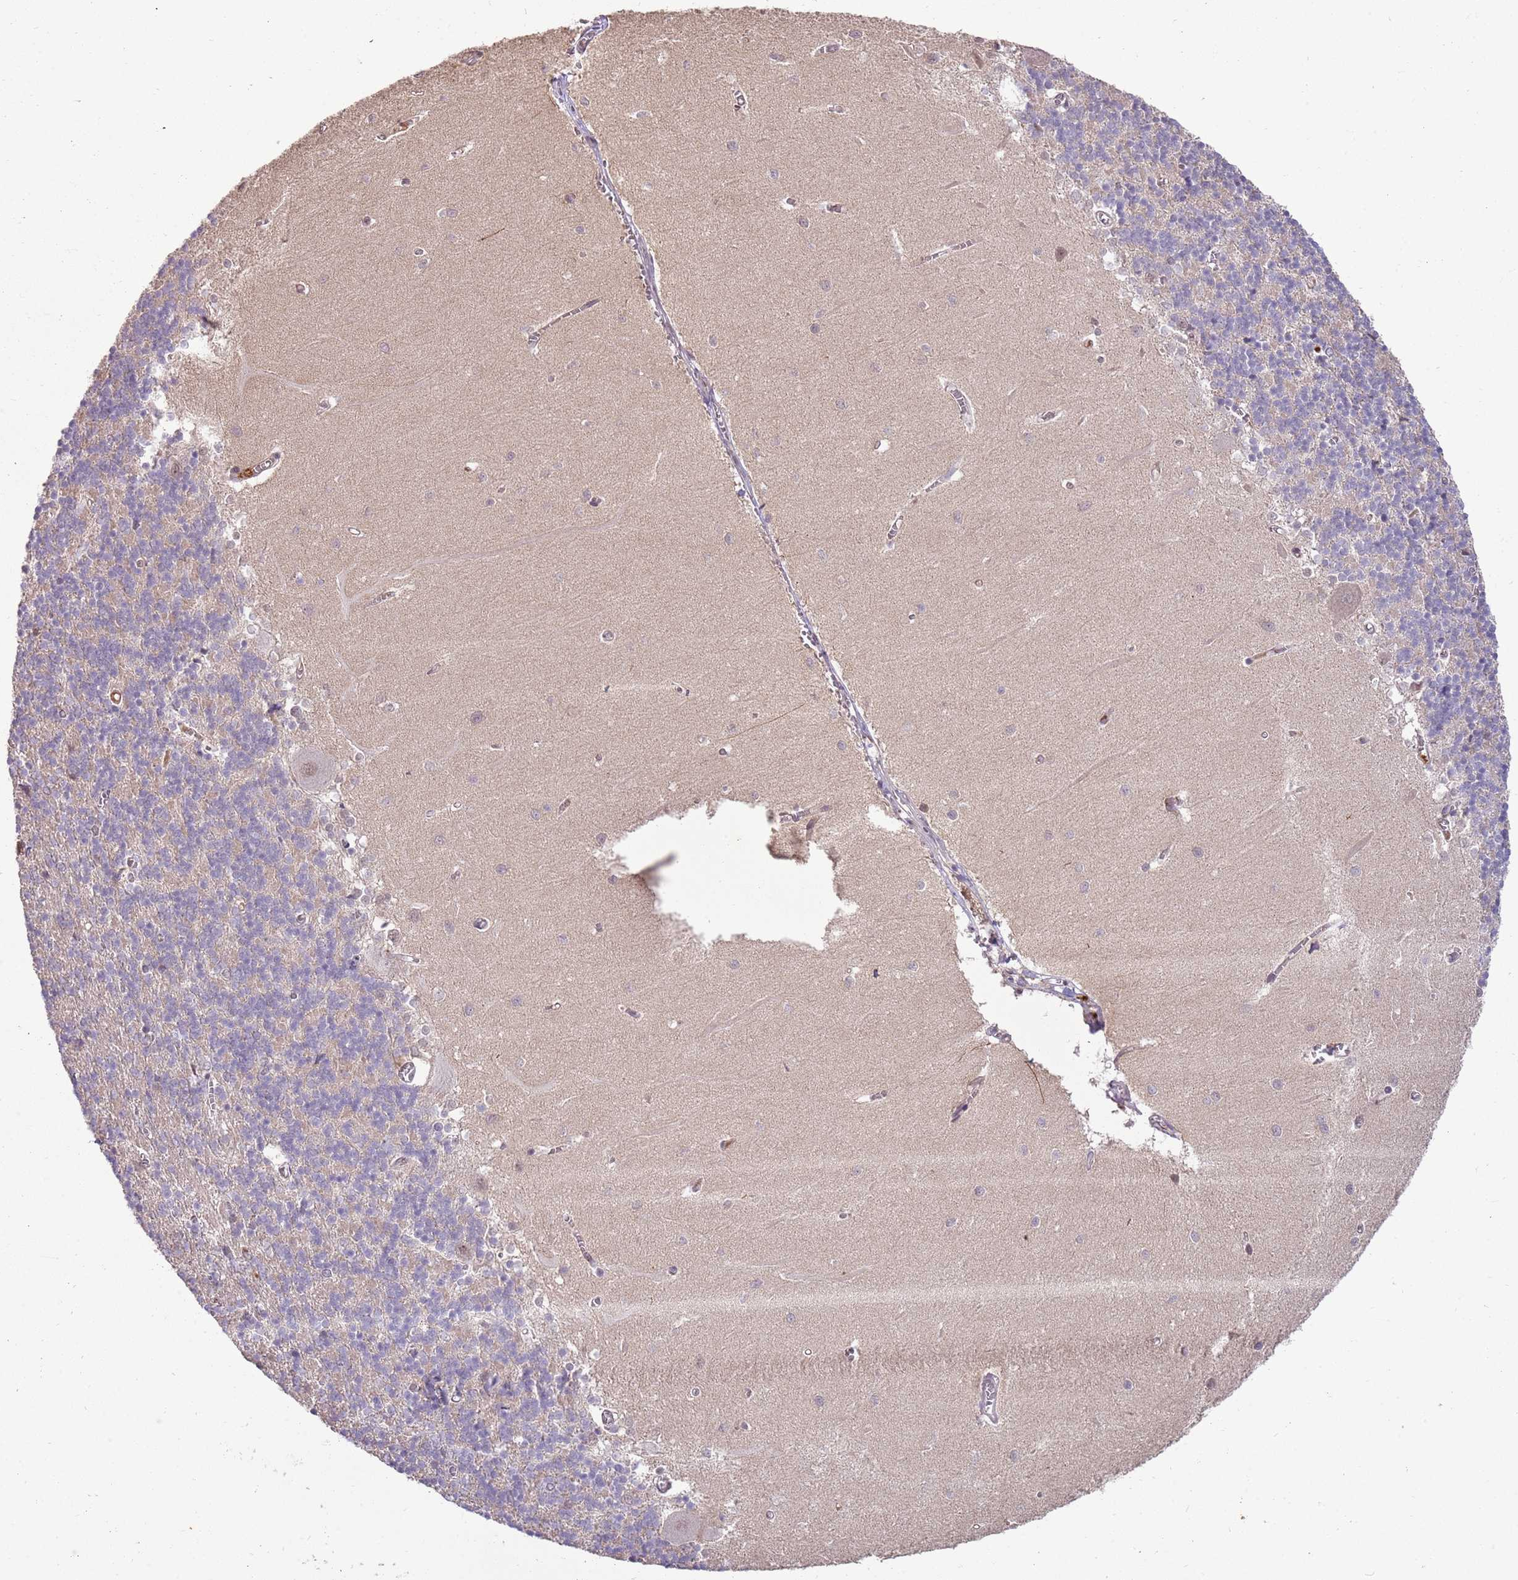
{"staining": {"intensity": "negative", "quantity": "none", "location": "none"}, "tissue": "cerebellum", "cell_type": "Cells in granular layer", "image_type": "normal", "snomed": [{"axis": "morphology", "description": "Normal tissue, NOS"}, {"axis": "topography", "description": "Cerebellum"}], "caption": "Unremarkable cerebellum was stained to show a protein in brown. There is no significant positivity in cells in granular layer. Nuclei are stained in blue.", "gene": "NBPF4", "patient": {"sex": "male", "age": 37}}